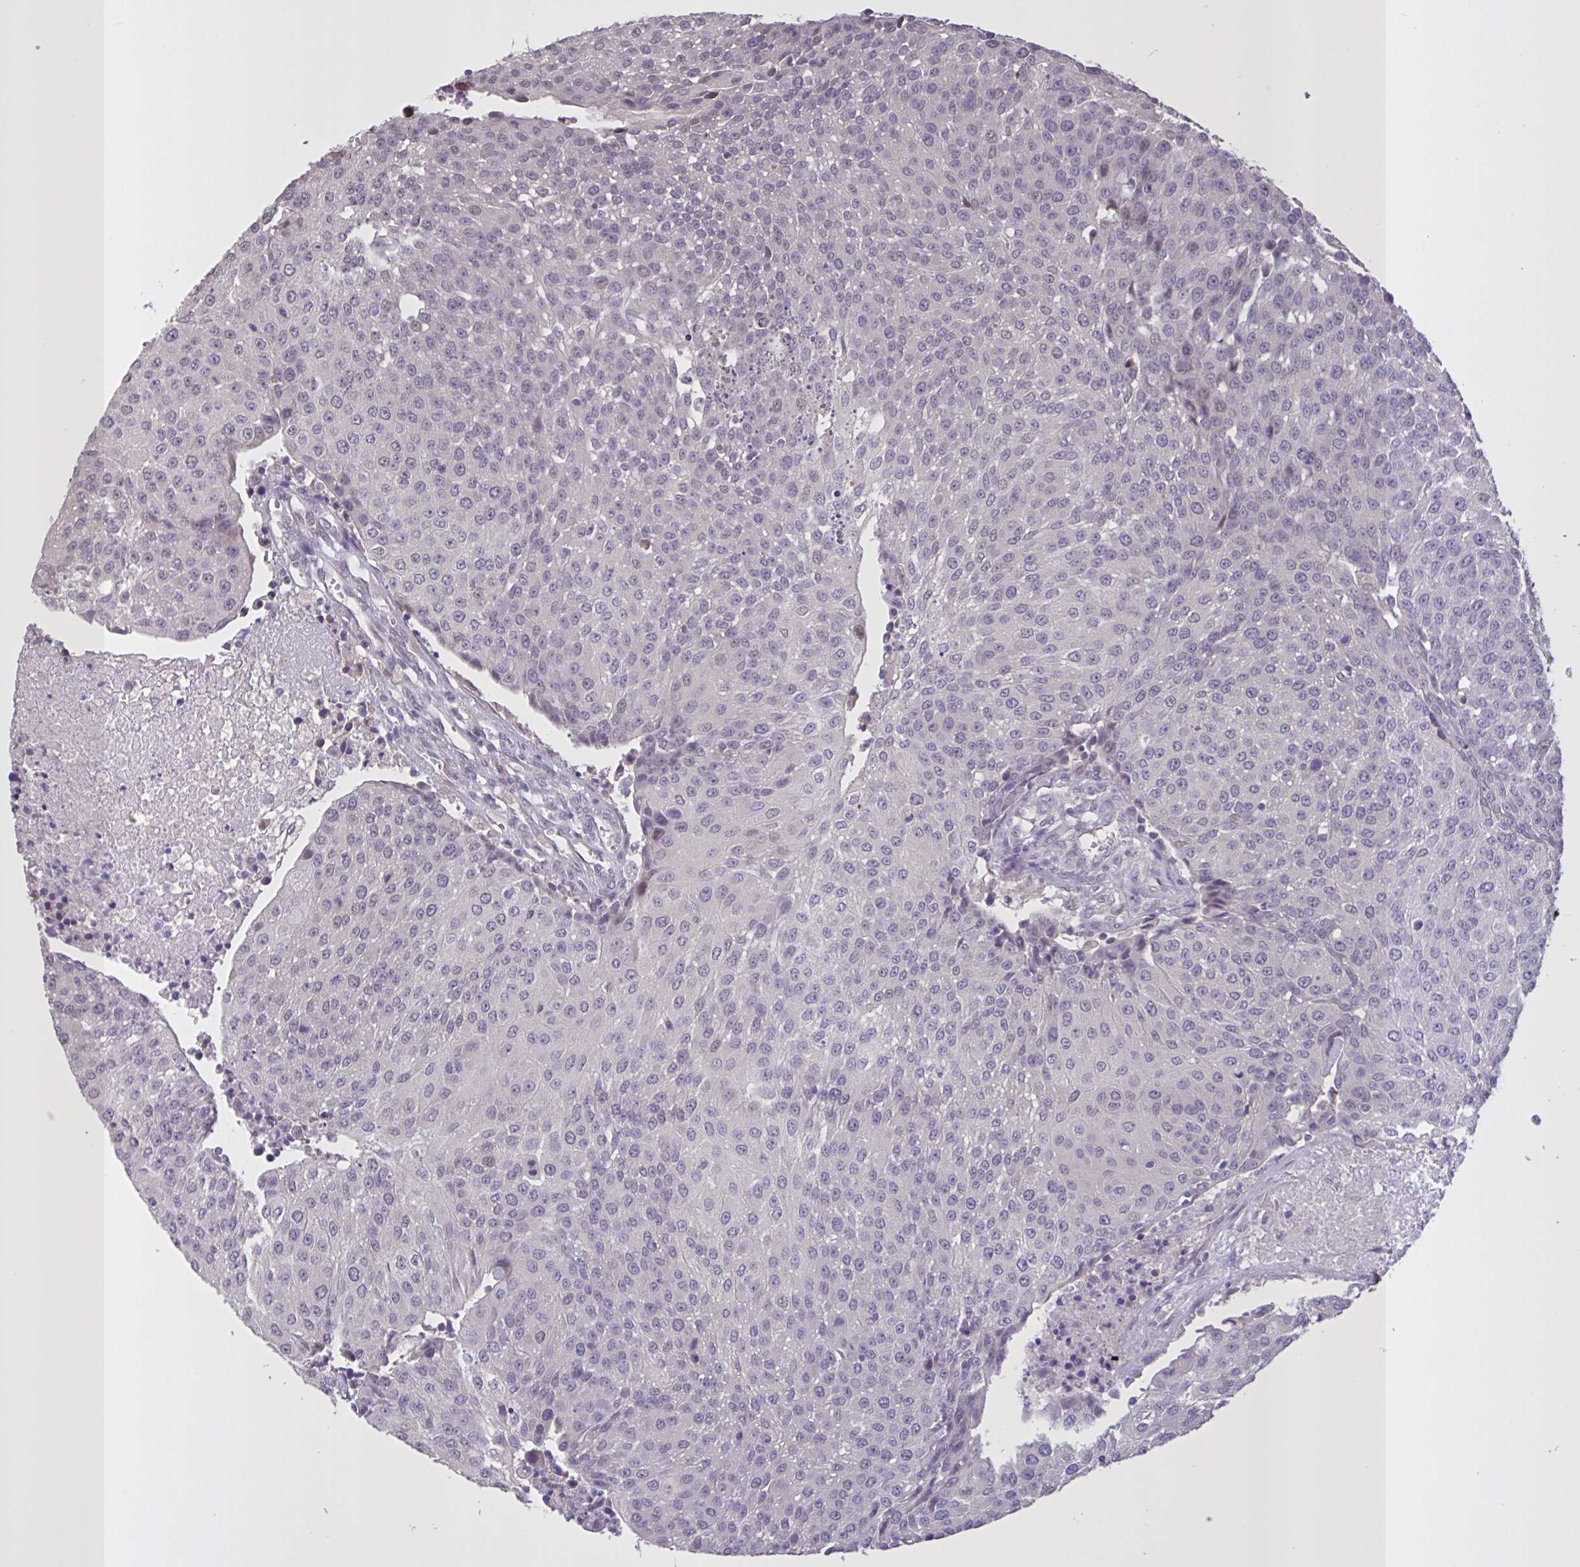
{"staining": {"intensity": "negative", "quantity": "none", "location": "none"}, "tissue": "urothelial cancer", "cell_type": "Tumor cells", "image_type": "cancer", "snomed": [{"axis": "morphology", "description": "Urothelial carcinoma, High grade"}, {"axis": "topography", "description": "Urinary bladder"}], "caption": "Tumor cells are negative for protein expression in human high-grade urothelial carcinoma. Nuclei are stained in blue.", "gene": "MRGPRX2", "patient": {"sex": "female", "age": 85}}